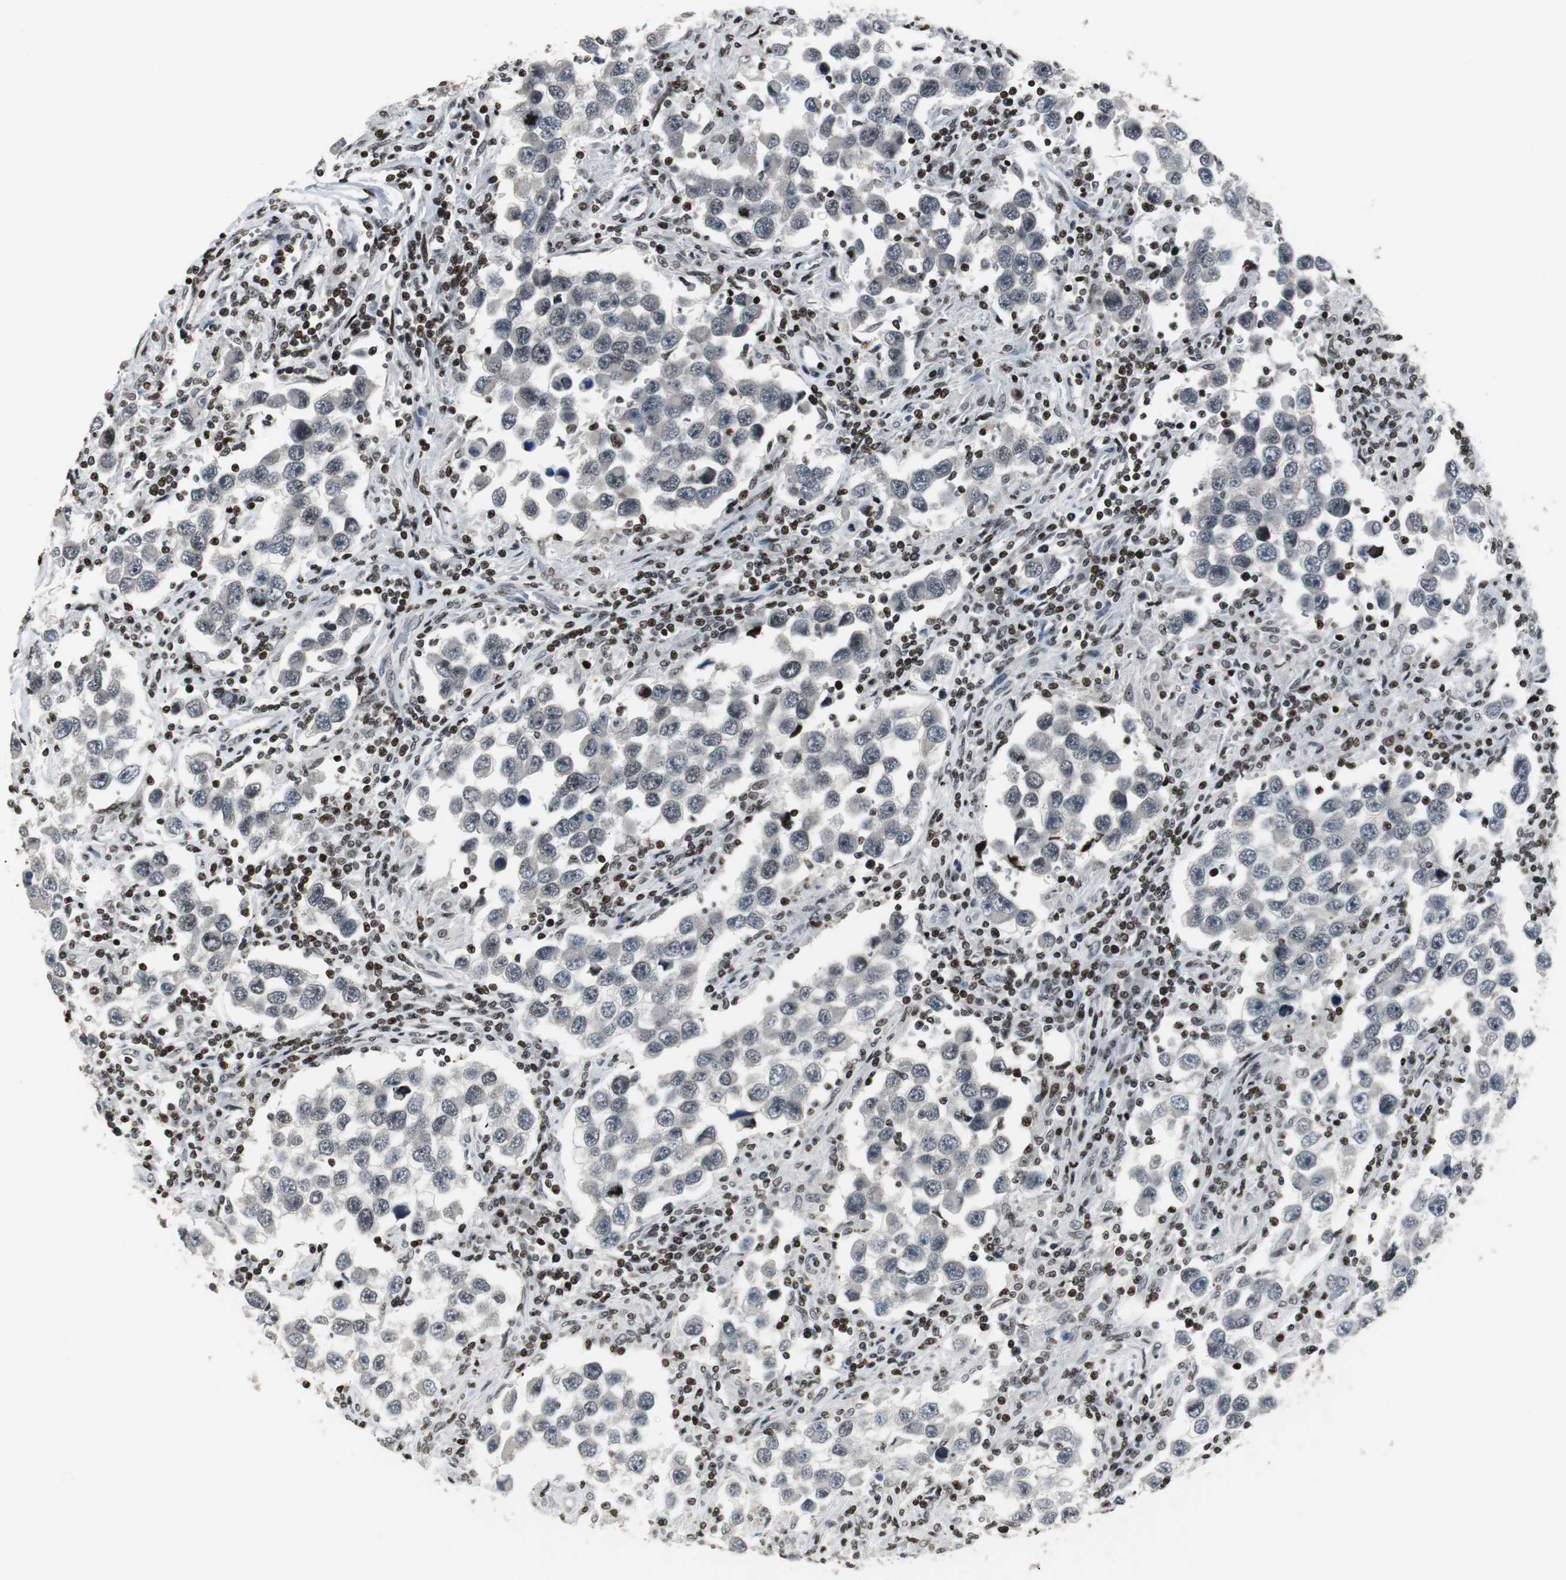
{"staining": {"intensity": "negative", "quantity": "none", "location": "none"}, "tissue": "testis cancer", "cell_type": "Tumor cells", "image_type": "cancer", "snomed": [{"axis": "morphology", "description": "Carcinoma, Embryonal, NOS"}, {"axis": "topography", "description": "Testis"}], "caption": "Immunohistochemistry (IHC) of embryonal carcinoma (testis) shows no staining in tumor cells. The staining was performed using DAB to visualize the protein expression in brown, while the nuclei were stained in blue with hematoxylin (Magnification: 20x).", "gene": "PAXIP1", "patient": {"sex": "male", "age": 21}}